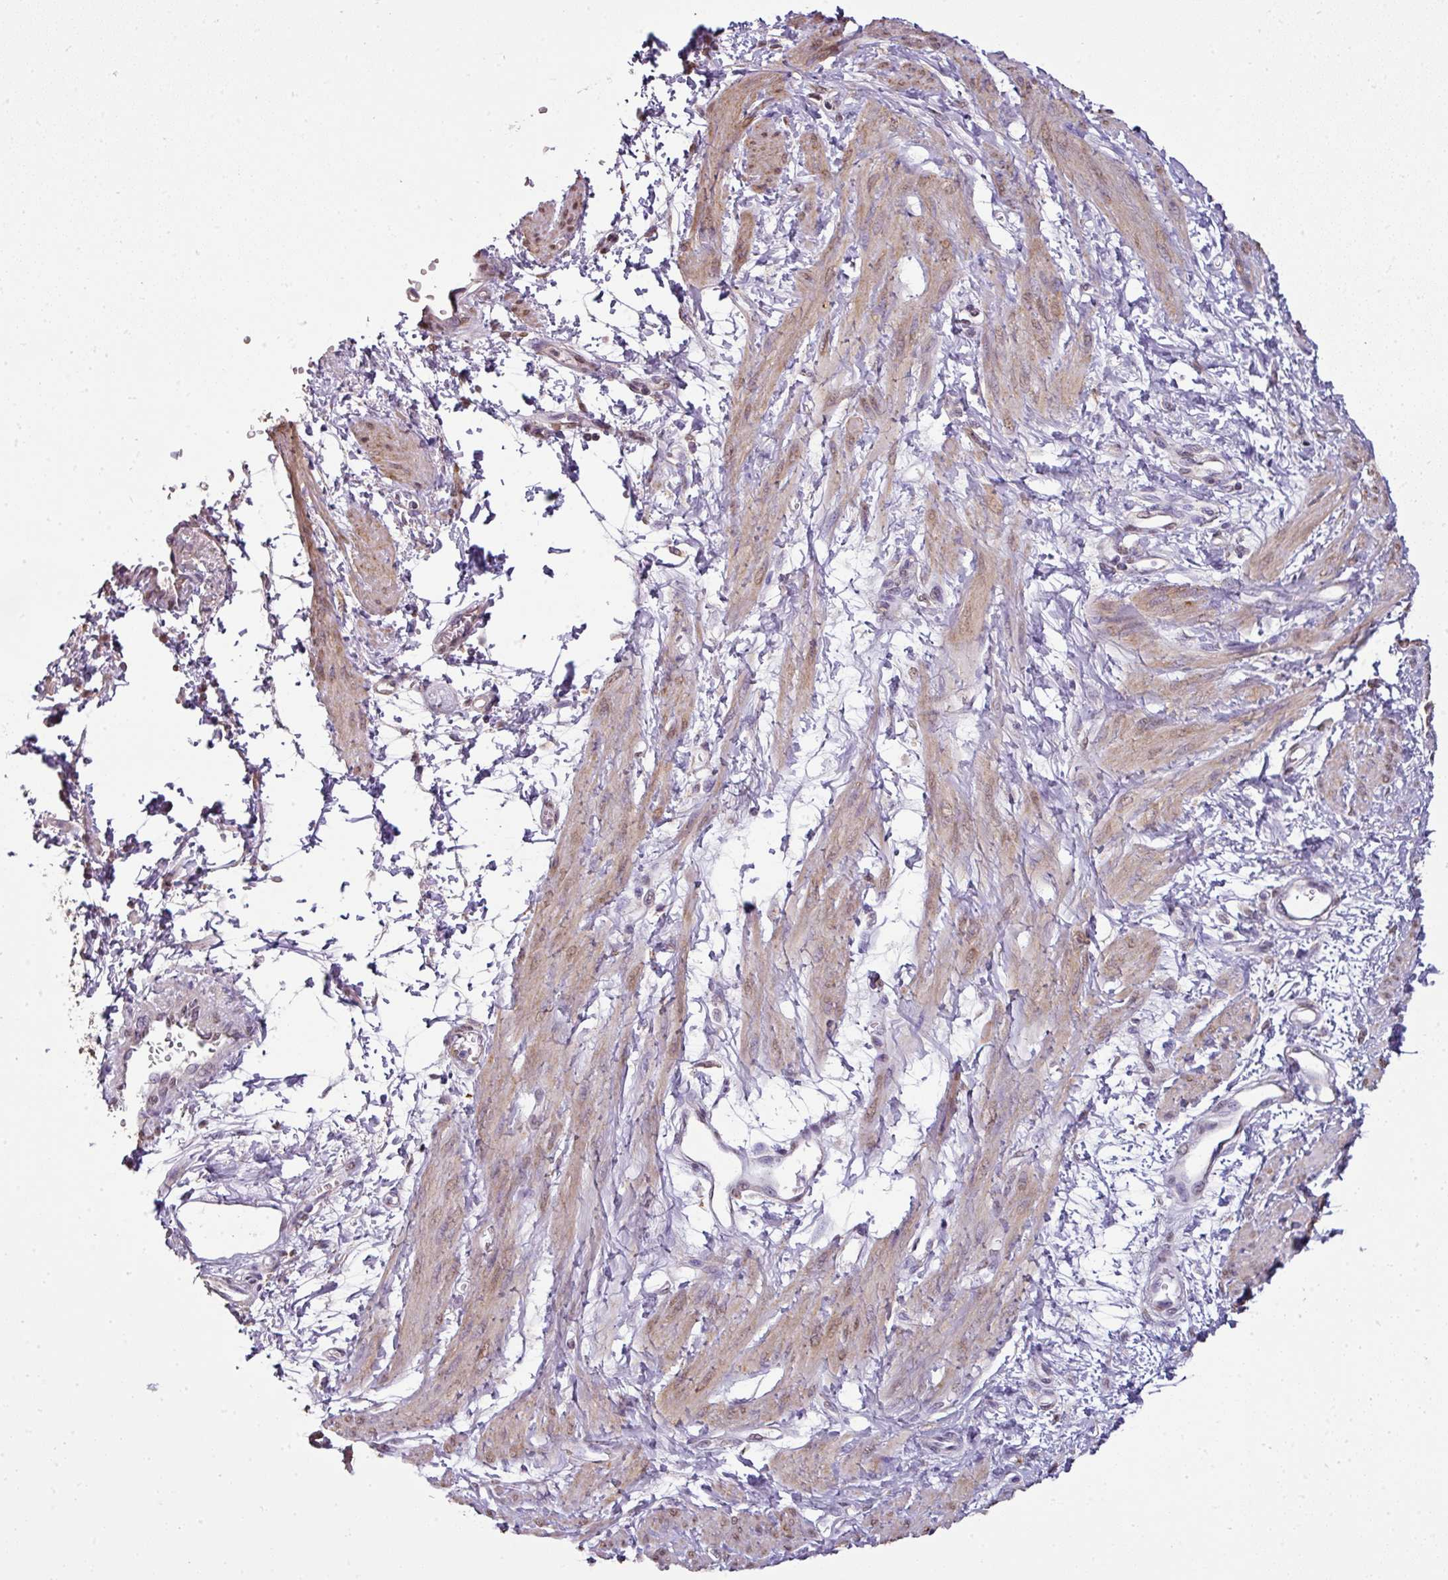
{"staining": {"intensity": "moderate", "quantity": "25%-75%", "location": "cytoplasmic/membranous,nuclear"}, "tissue": "smooth muscle", "cell_type": "Smooth muscle cells", "image_type": "normal", "snomed": [{"axis": "morphology", "description": "Normal tissue, NOS"}, {"axis": "topography", "description": "Smooth muscle"}, {"axis": "topography", "description": "Uterus"}], "caption": "The image shows immunohistochemical staining of benign smooth muscle. There is moderate cytoplasmic/membranous,nuclear staining is seen in approximately 25%-75% of smooth muscle cells.", "gene": "JPH2", "patient": {"sex": "female", "age": 39}}